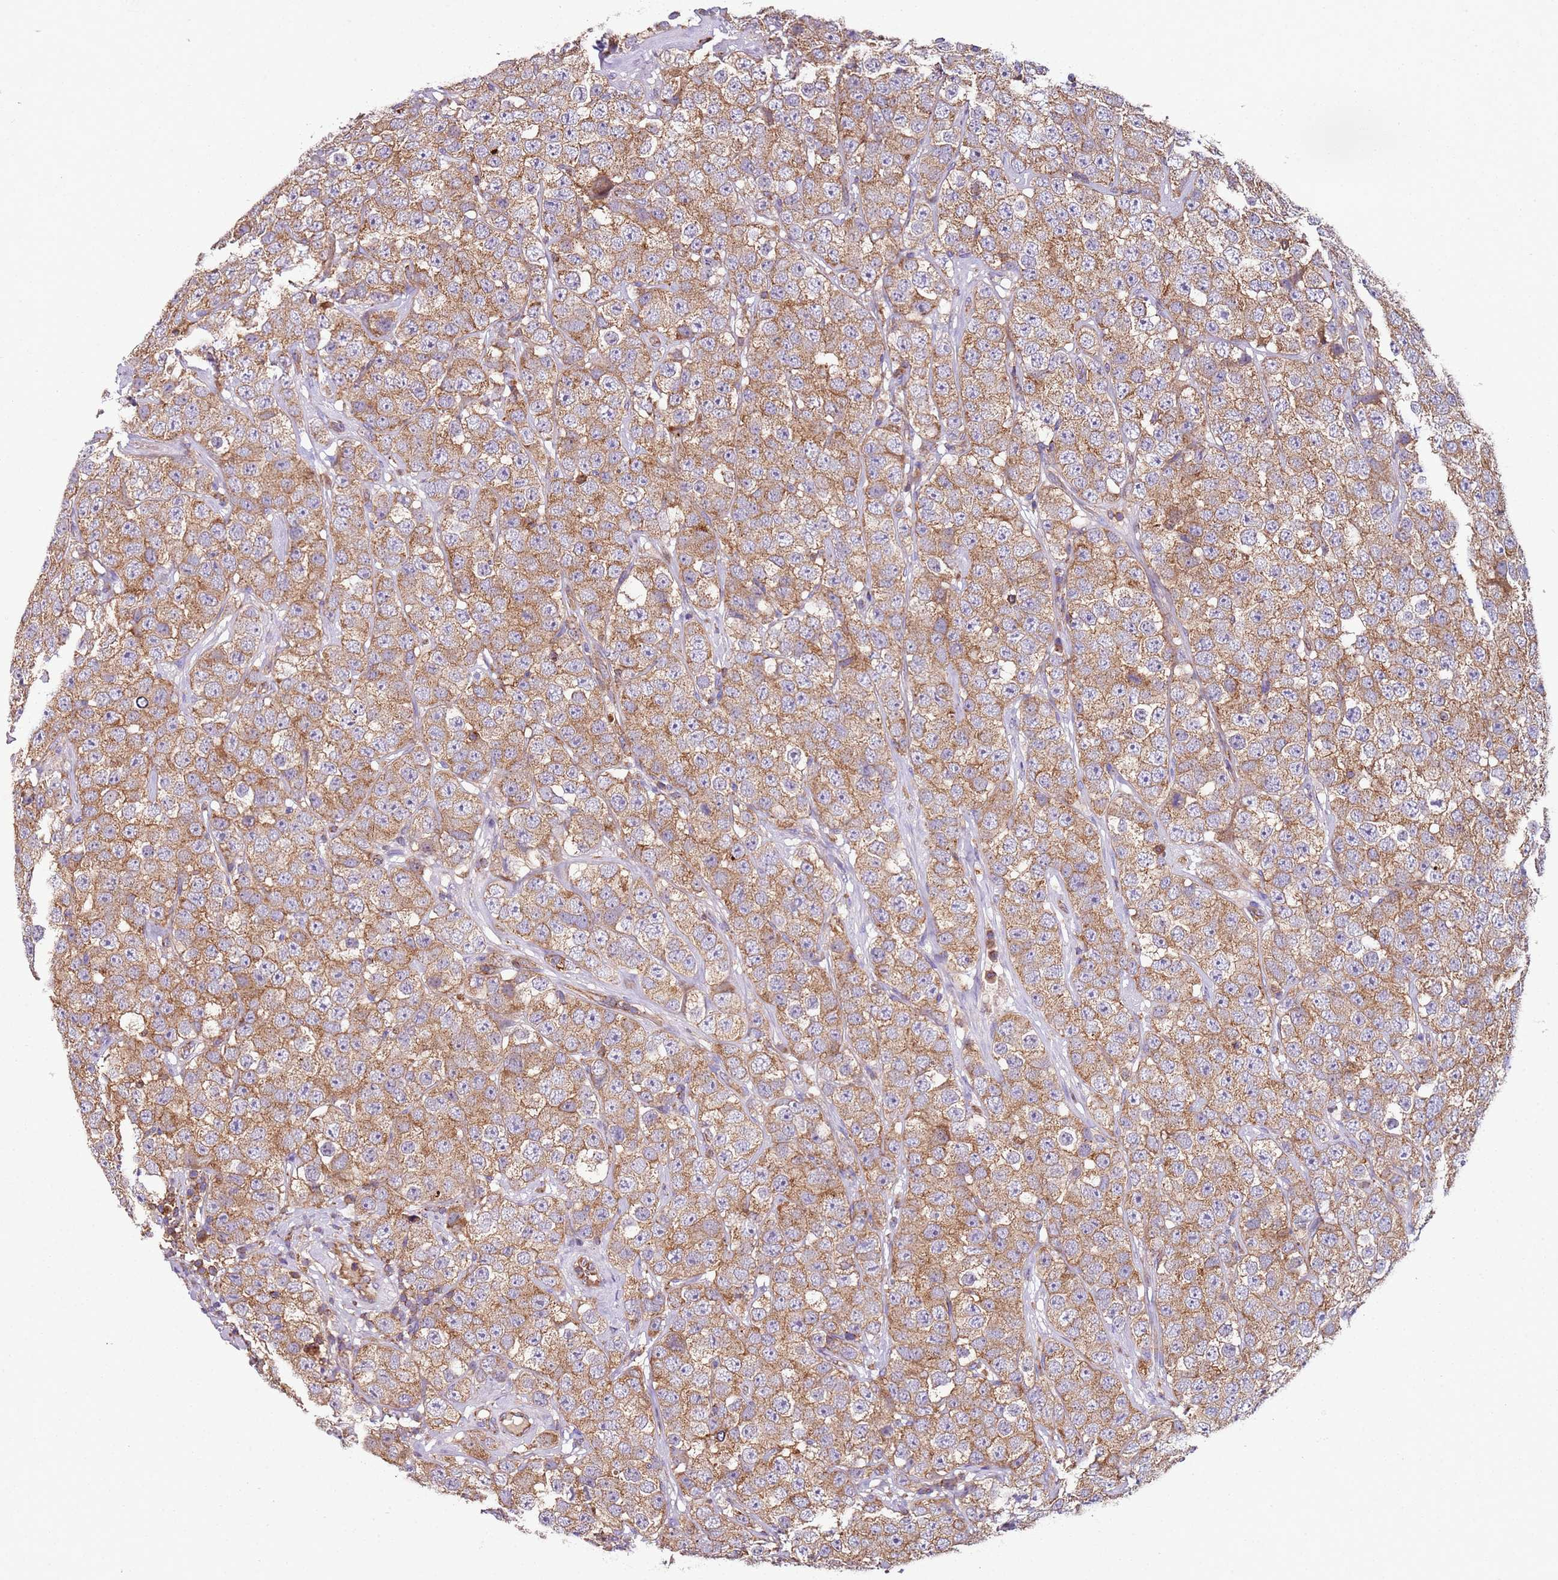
{"staining": {"intensity": "moderate", "quantity": ">75%", "location": "cytoplasmic/membranous"}, "tissue": "testis cancer", "cell_type": "Tumor cells", "image_type": "cancer", "snomed": [{"axis": "morphology", "description": "Seminoma, NOS"}, {"axis": "topography", "description": "Testis"}], "caption": "Testis cancer (seminoma) stained for a protein shows moderate cytoplasmic/membranous positivity in tumor cells.", "gene": "RMND5A", "patient": {"sex": "male", "age": 28}}